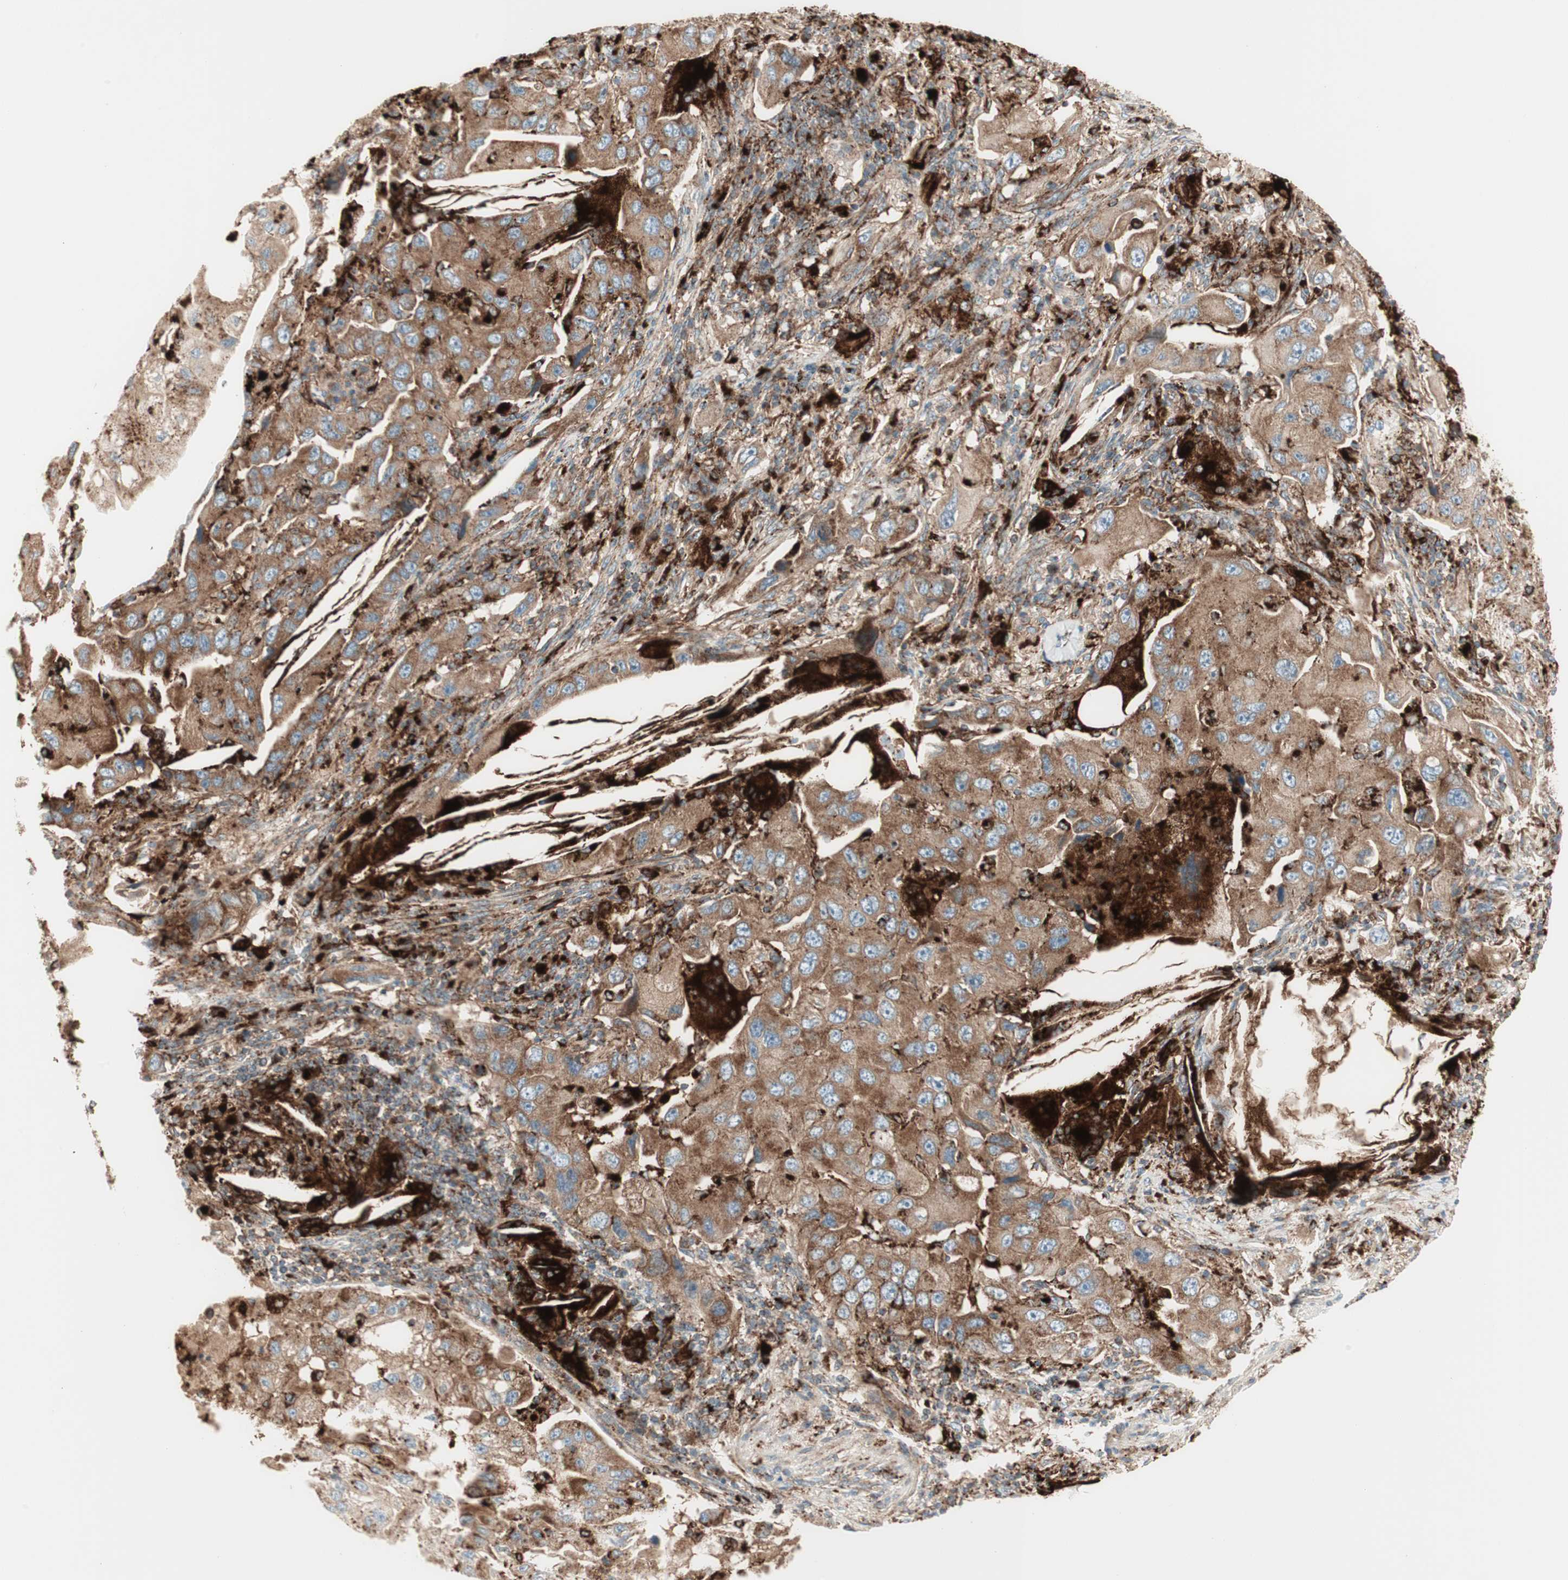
{"staining": {"intensity": "moderate", "quantity": ">75%", "location": "cytoplasmic/membranous"}, "tissue": "lung cancer", "cell_type": "Tumor cells", "image_type": "cancer", "snomed": [{"axis": "morphology", "description": "Adenocarcinoma, NOS"}, {"axis": "topography", "description": "Lung"}], "caption": "Immunohistochemistry (IHC) staining of lung adenocarcinoma, which demonstrates medium levels of moderate cytoplasmic/membranous expression in approximately >75% of tumor cells indicating moderate cytoplasmic/membranous protein positivity. The staining was performed using DAB (3,3'-diaminobenzidine) (brown) for protein detection and nuclei were counterstained in hematoxylin (blue).", "gene": "ATP6V1G1", "patient": {"sex": "female", "age": 65}}